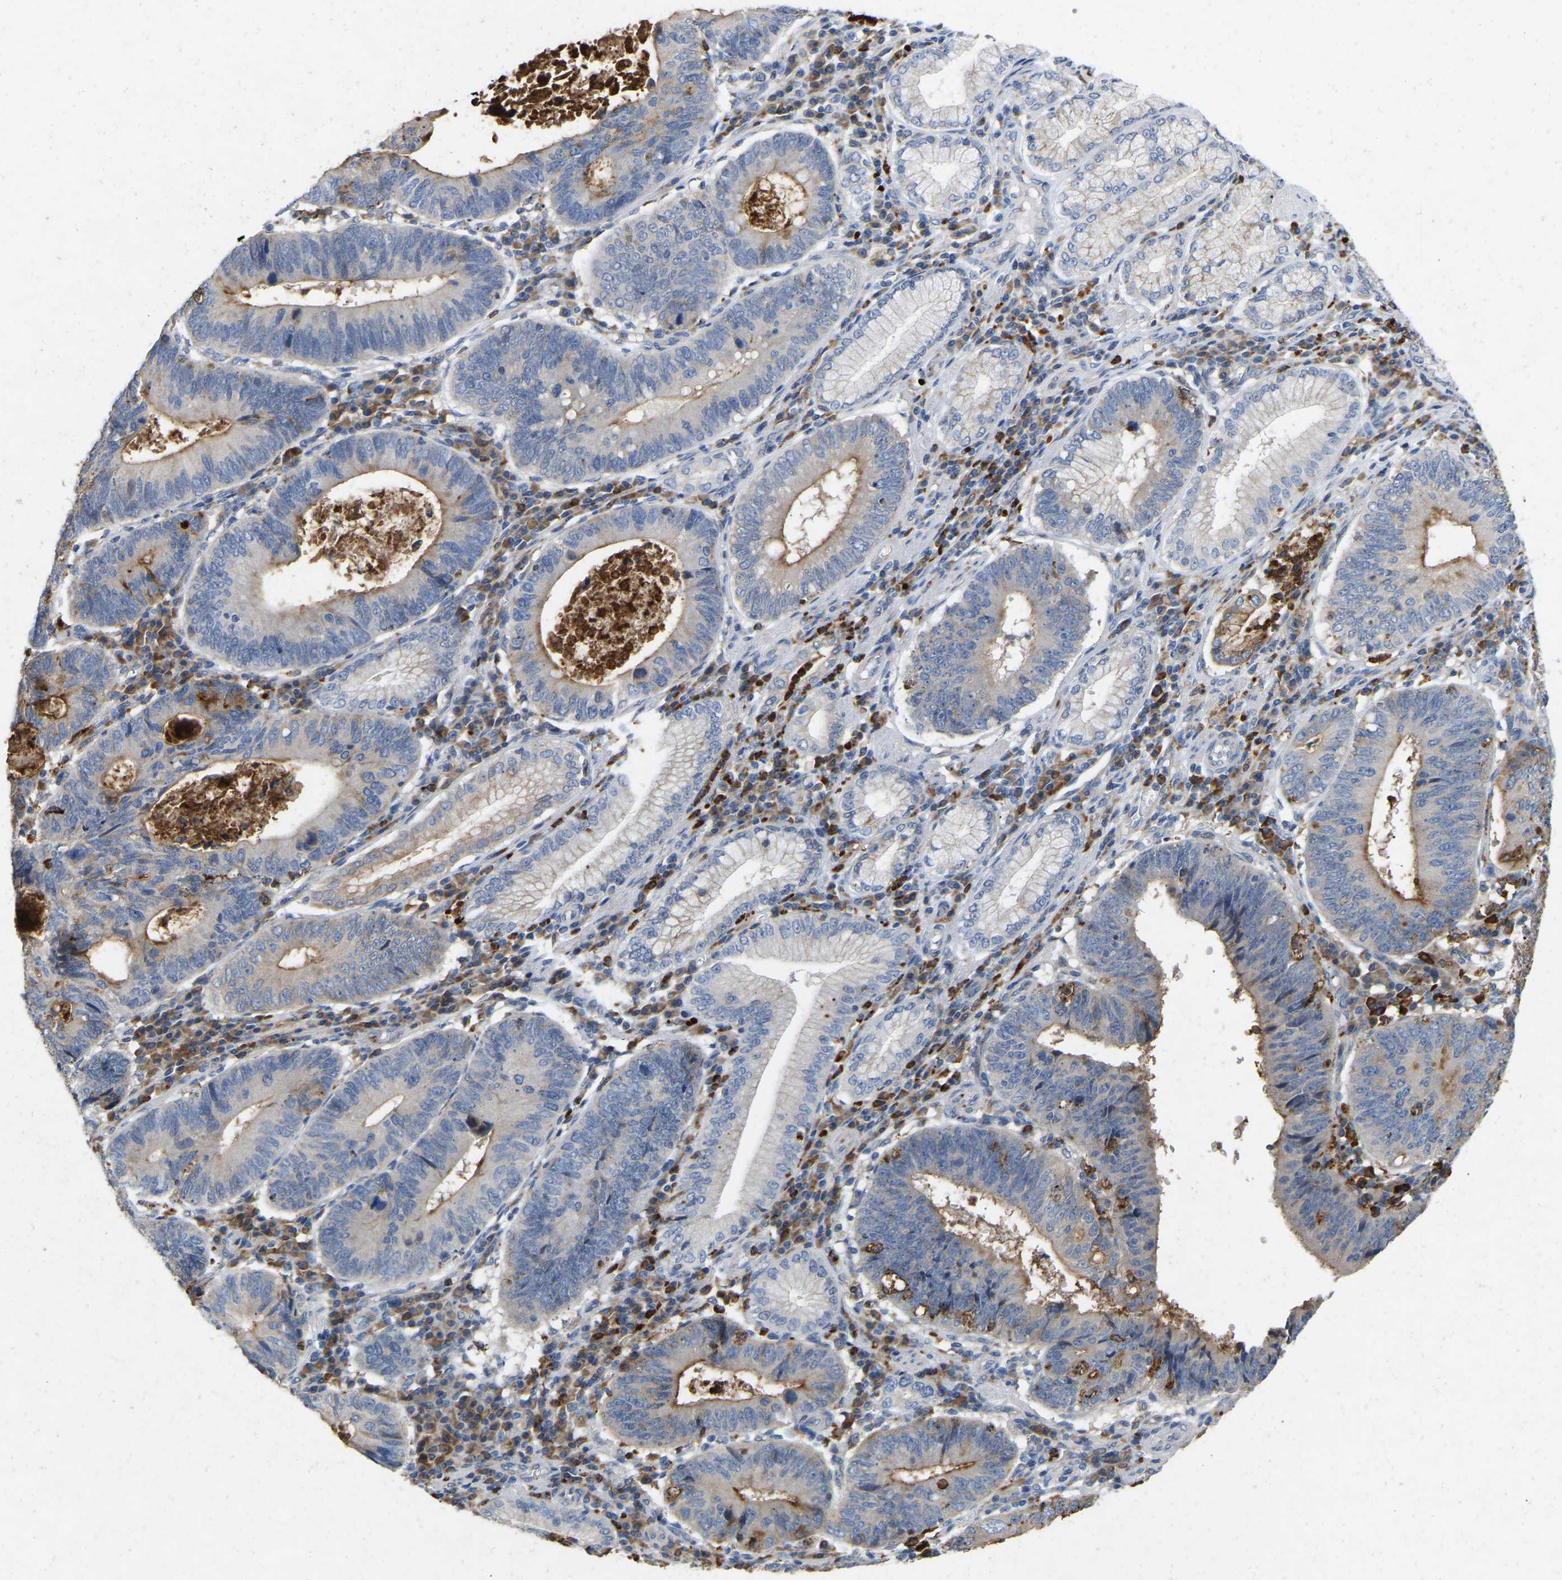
{"staining": {"intensity": "strong", "quantity": "<25%", "location": "cytoplasmic/membranous"}, "tissue": "stomach cancer", "cell_type": "Tumor cells", "image_type": "cancer", "snomed": [{"axis": "morphology", "description": "Adenocarcinoma, NOS"}, {"axis": "topography", "description": "Stomach"}], "caption": "DAB (3,3'-diaminobenzidine) immunohistochemical staining of adenocarcinoma (stomach) reveals strong cytoplasmic/membranous protein expression in about <25% of tumor cells.", "gene": "RHEB", "patient": {"sex": "male", "age": 59}}